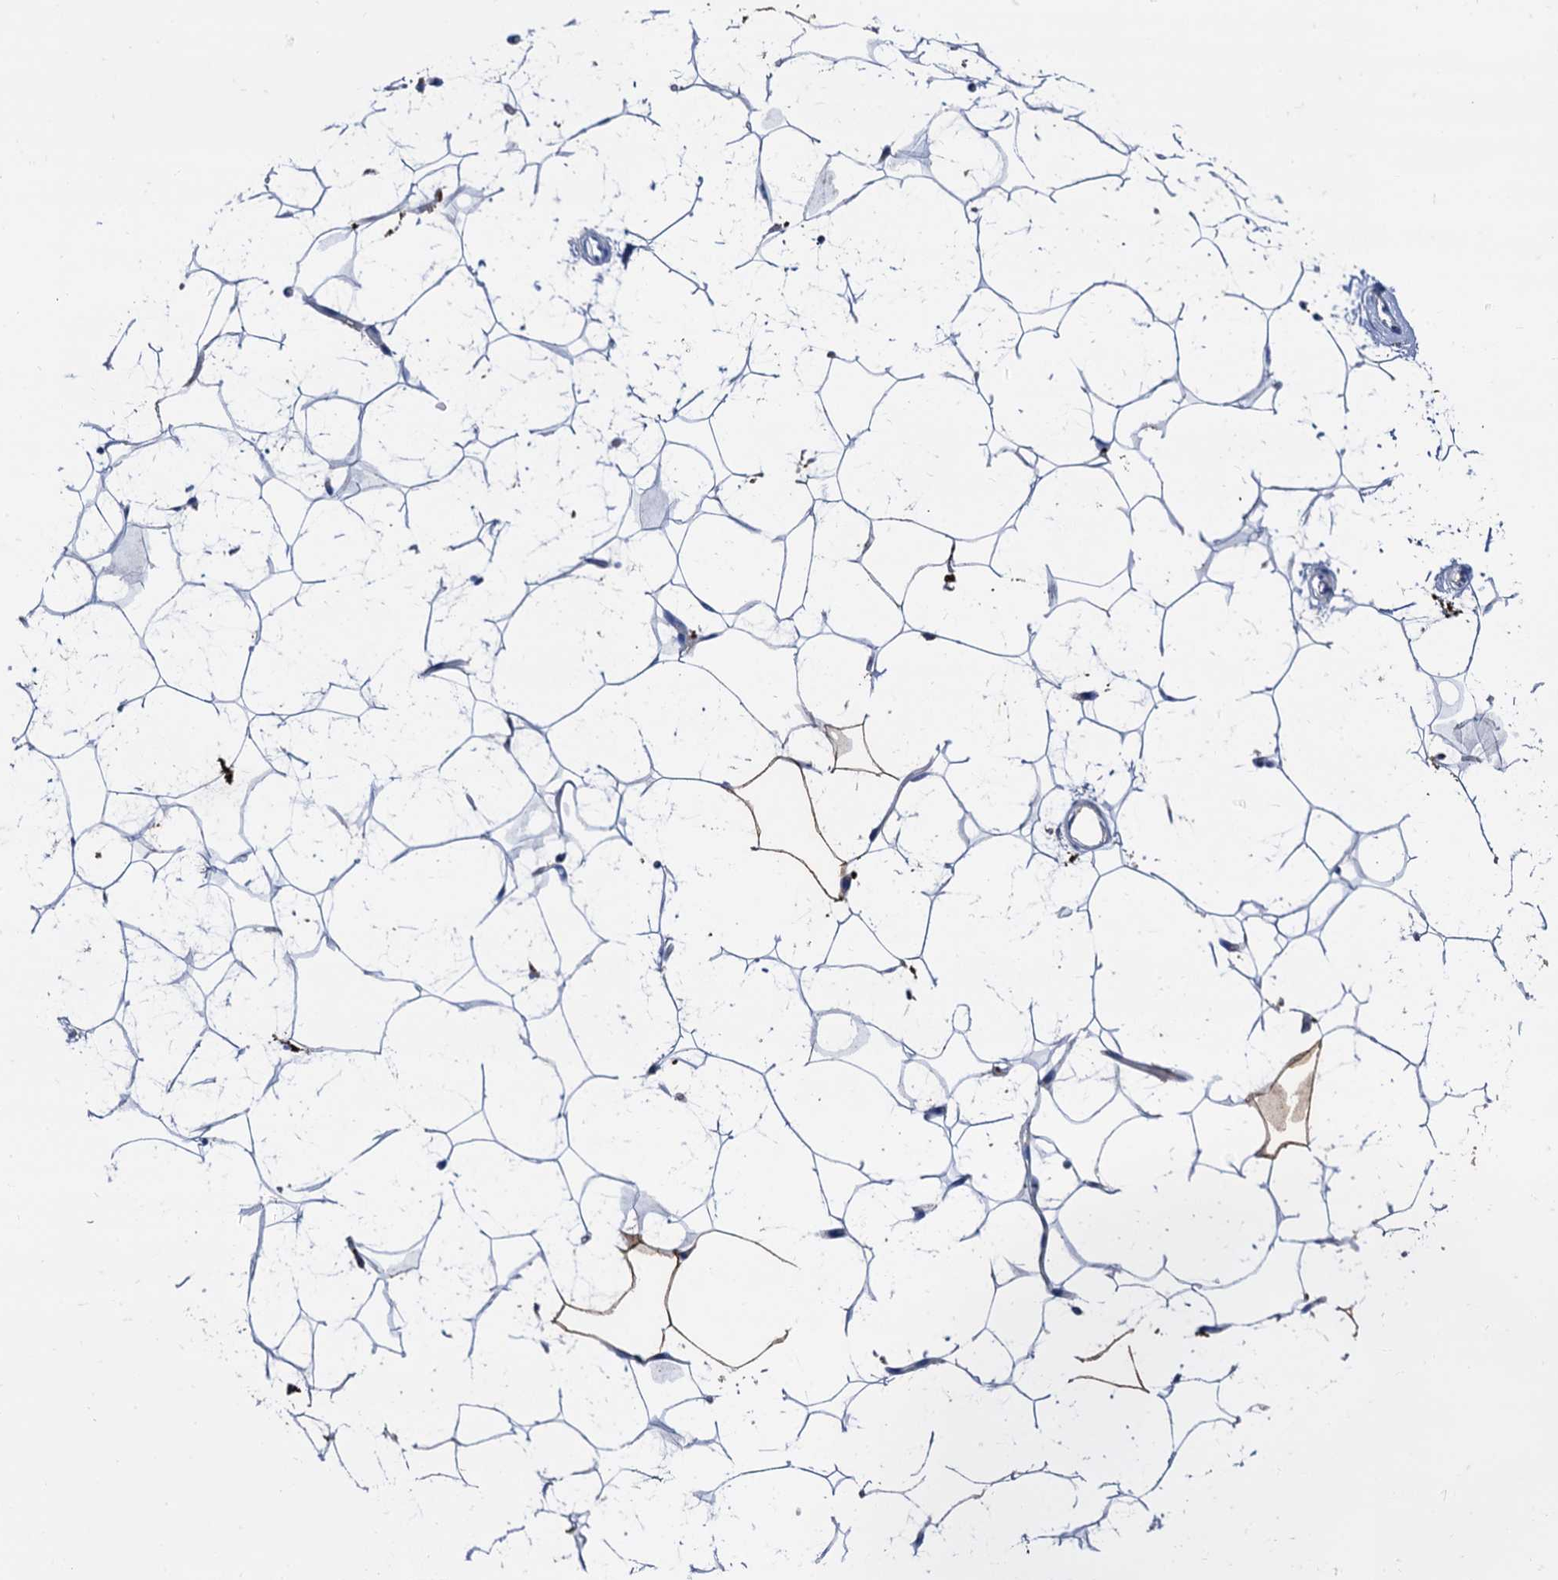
{"staining": {"intensity": "weak", "quantity": ">75%", "location": "cytoplasmic/membranous"}, "tissue": "adipose tissue", "cell_type": "Adipocytes", "image_type": "normal", "snomed": [{"axis": "morphology", "description": "Normal tissue, NOS"}, {"axis": "topography", "description": "Breast"}], "caption": "A histopathology image showing weak cytoplasmic/membranous staining in about >75% of adipocytes in benign adipose tissue, as visualized by brown immunohistochemical staining.", "gene": "APOD", "patient": {"sex": "female", "age": 26}}